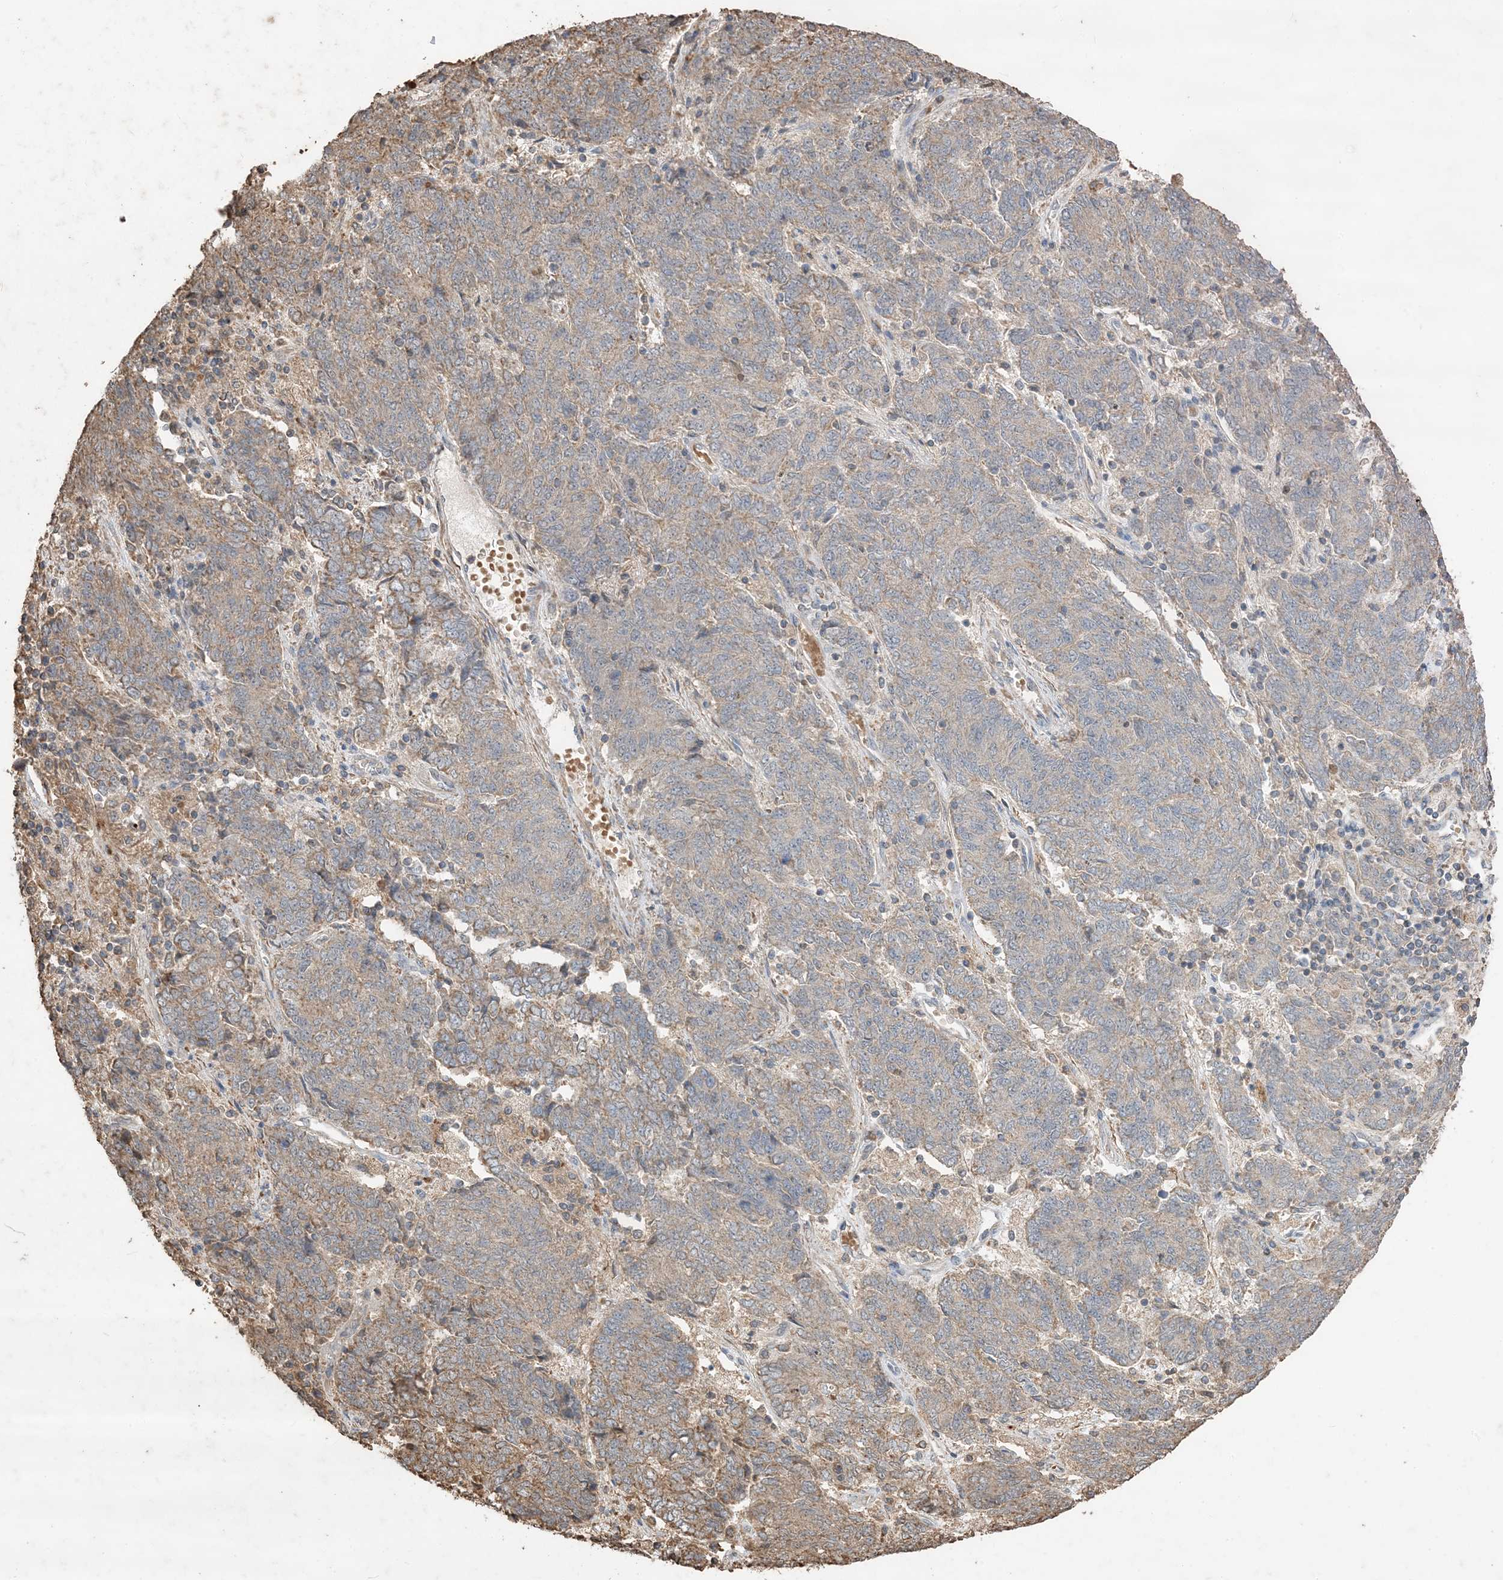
{"staining": {"intensity": "weak", "quantity": ">75%", "location": "cytoplasmic/membranous"}, "tissue": "endometrial cancer", "cell_type": "Tumor cells", "image_type": "cancer", "snomed": [{"axis": "morphology", "description": "Adenocarcinoma, NOS"}, {"axis": "topography", "description": "Endometrium"}], "caption": "About >75% of tumor cells in human adenocarcinoma (endometrial) demonstrate weak cytoplasmic/membranous protein positivity as visualized by brown immunohistochemical staining.", "gene": "HPS4", "patient": {"sex": "female", "age": 80}}